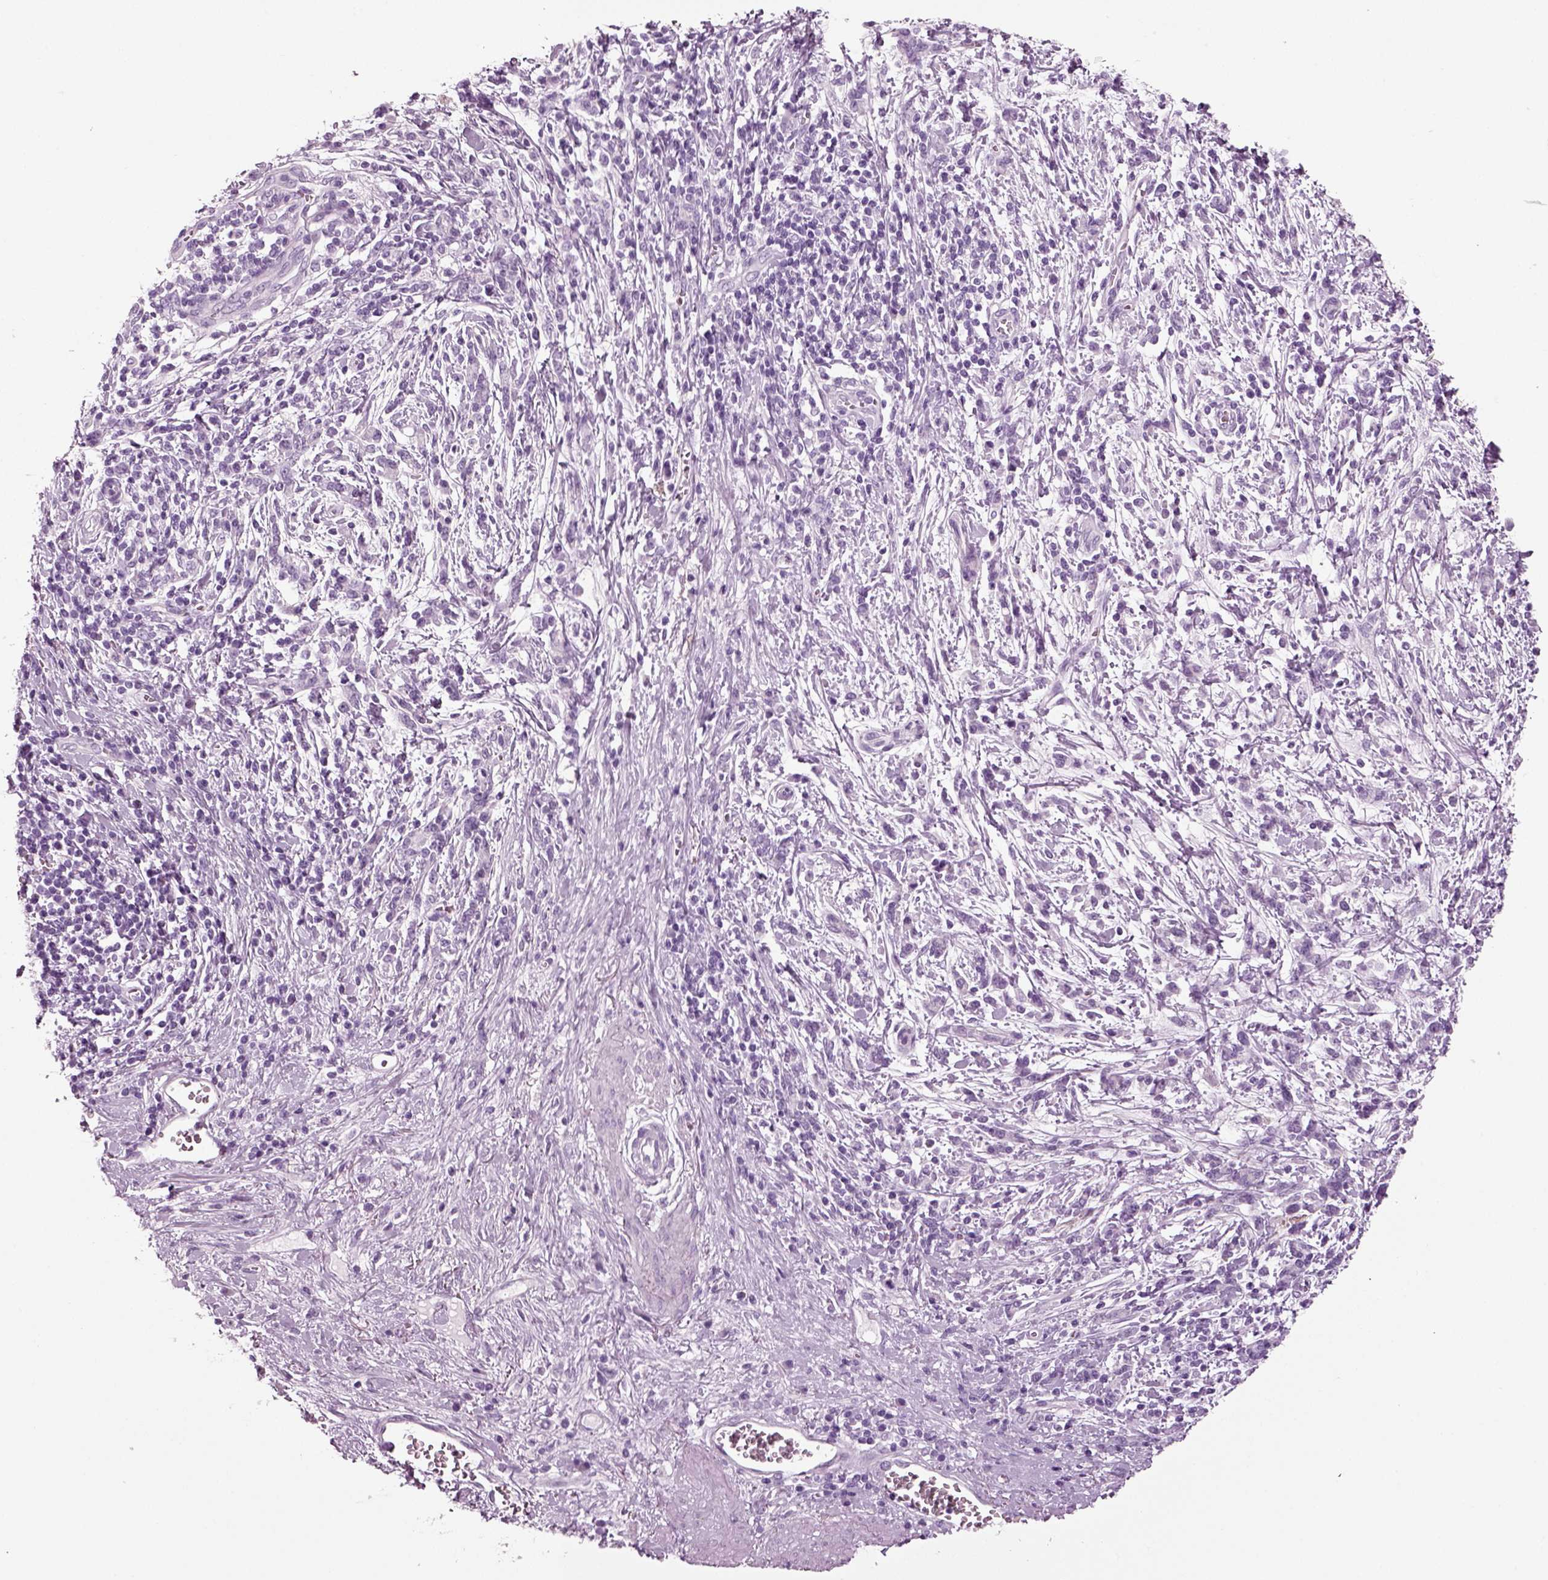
{"staining": {"intensity": "negative", "quantity": "none", "location": "none"}, "tissue": "stomach cancer", "cell_type": "Tumor cells", "image_type": "cancer", "snomed": [{"axis": "morphology", "description": "Adenocarcinoma, NOS"}, {"axis": "topography", "description": "Stomach"}], "caption": "This histopathology image is of stomach adenocarcinoma stained with immunohistochemistry to label a protein in brown with the nuclei are counter-stained blue. There is no staining in tumor cells.", "gene": "CRABP1", "patient": {"sex": "female", "age": 57}}